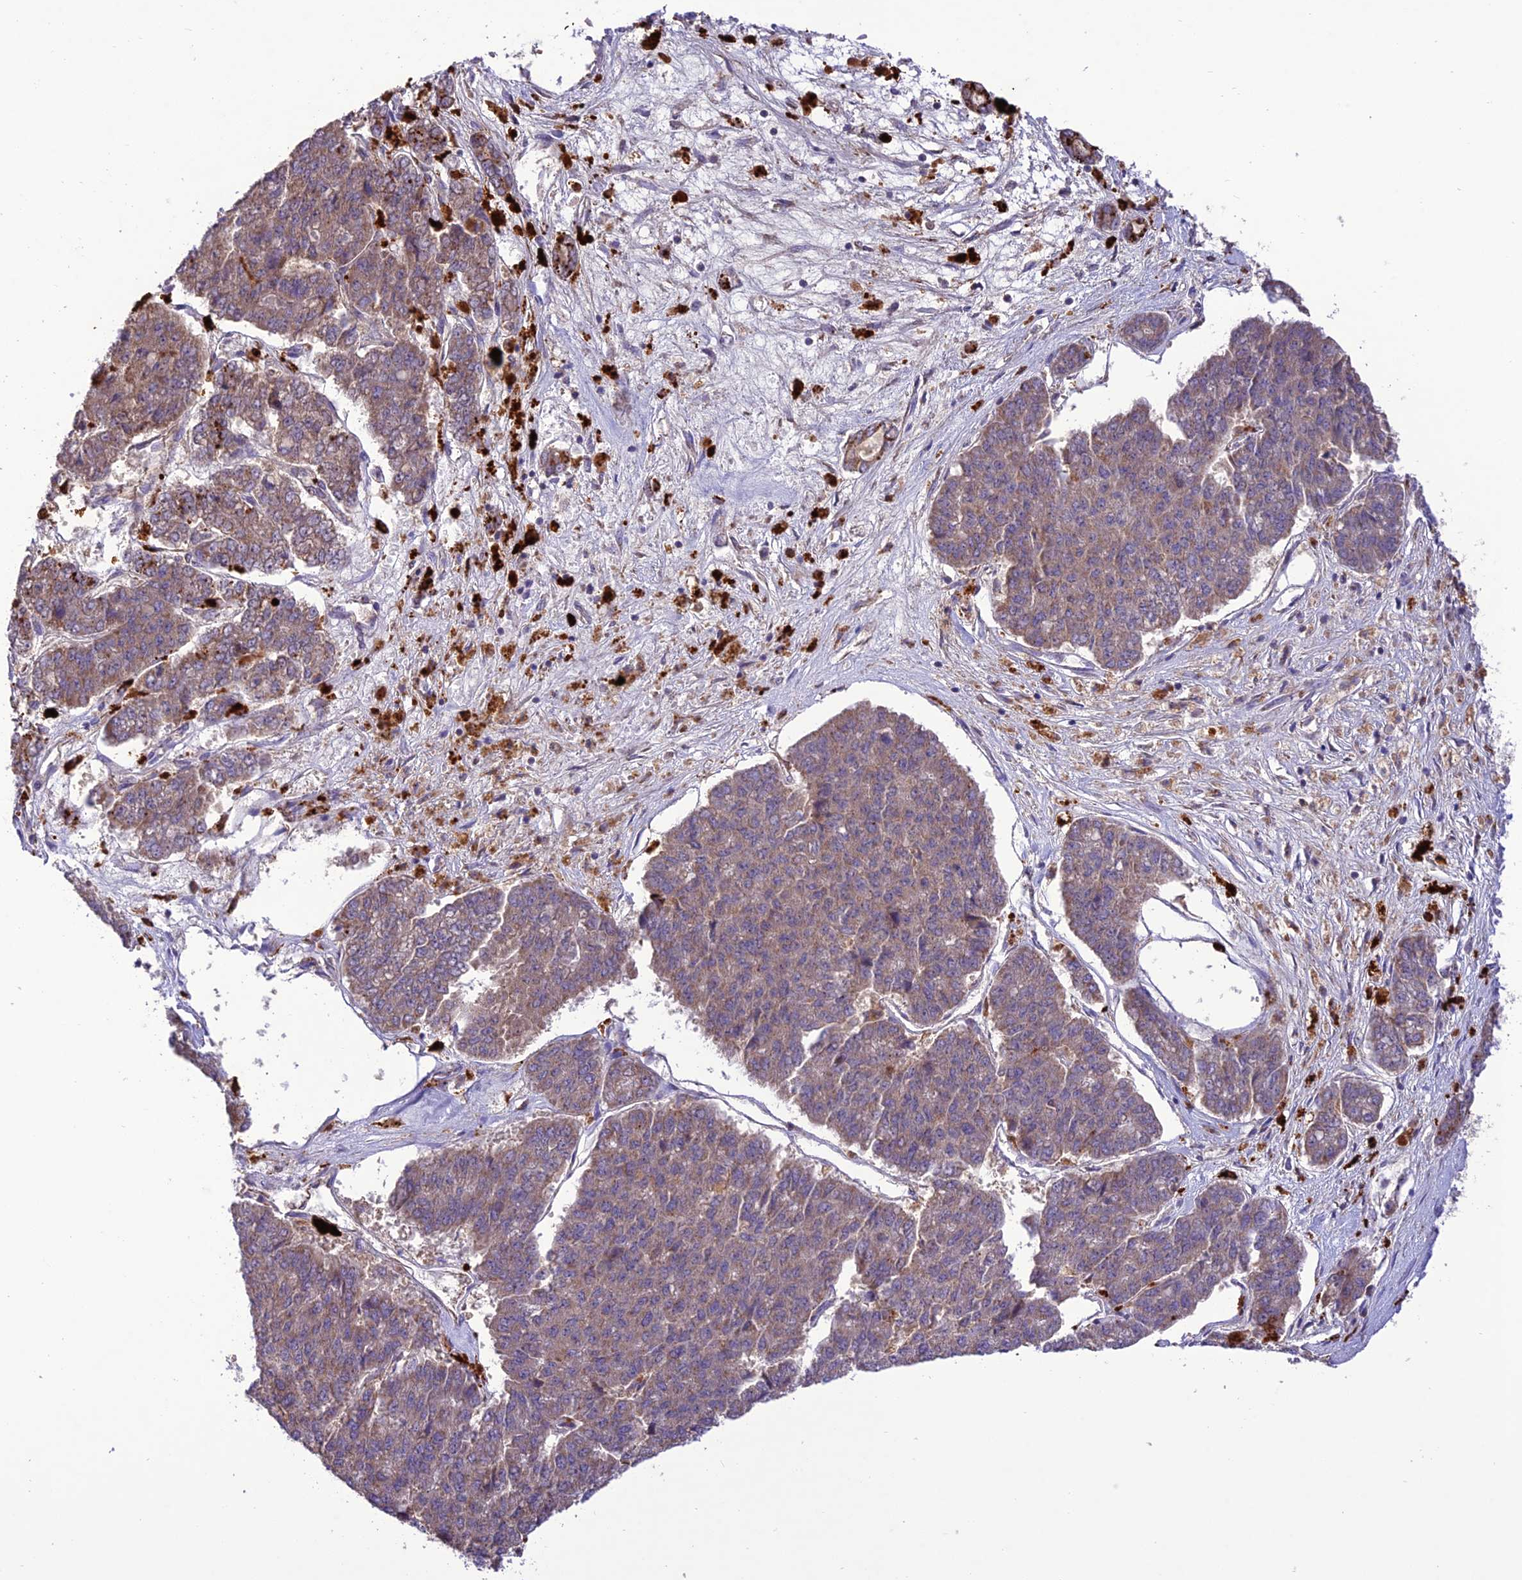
{"staining": {"intensity": "weak", "quantity": "25%-75%", "location": "cytoplasmic/membranous"}, "tissue": "pancreatic cancer", "cell_type": "Tumor cells", "image_type": "cancer", "snomed": [{"axis": "morphology", "description": "Adenocarcinoma, NOS"}, {"axis": "topography", "description": "Pancreas"}], "caption": "Immunohistochemistry image of neoplastic tissue: pancreatic cancer (adenocarcinoma) stained using IHC reveals low levels of weak protein expression localized specifically in the cytoplasmic/membranous of tumor cells, appearing as a cytoplasmic/membranous brown color.", "gene": "NDUFAF1", "patient": {"sex": "male", "age": 50}}